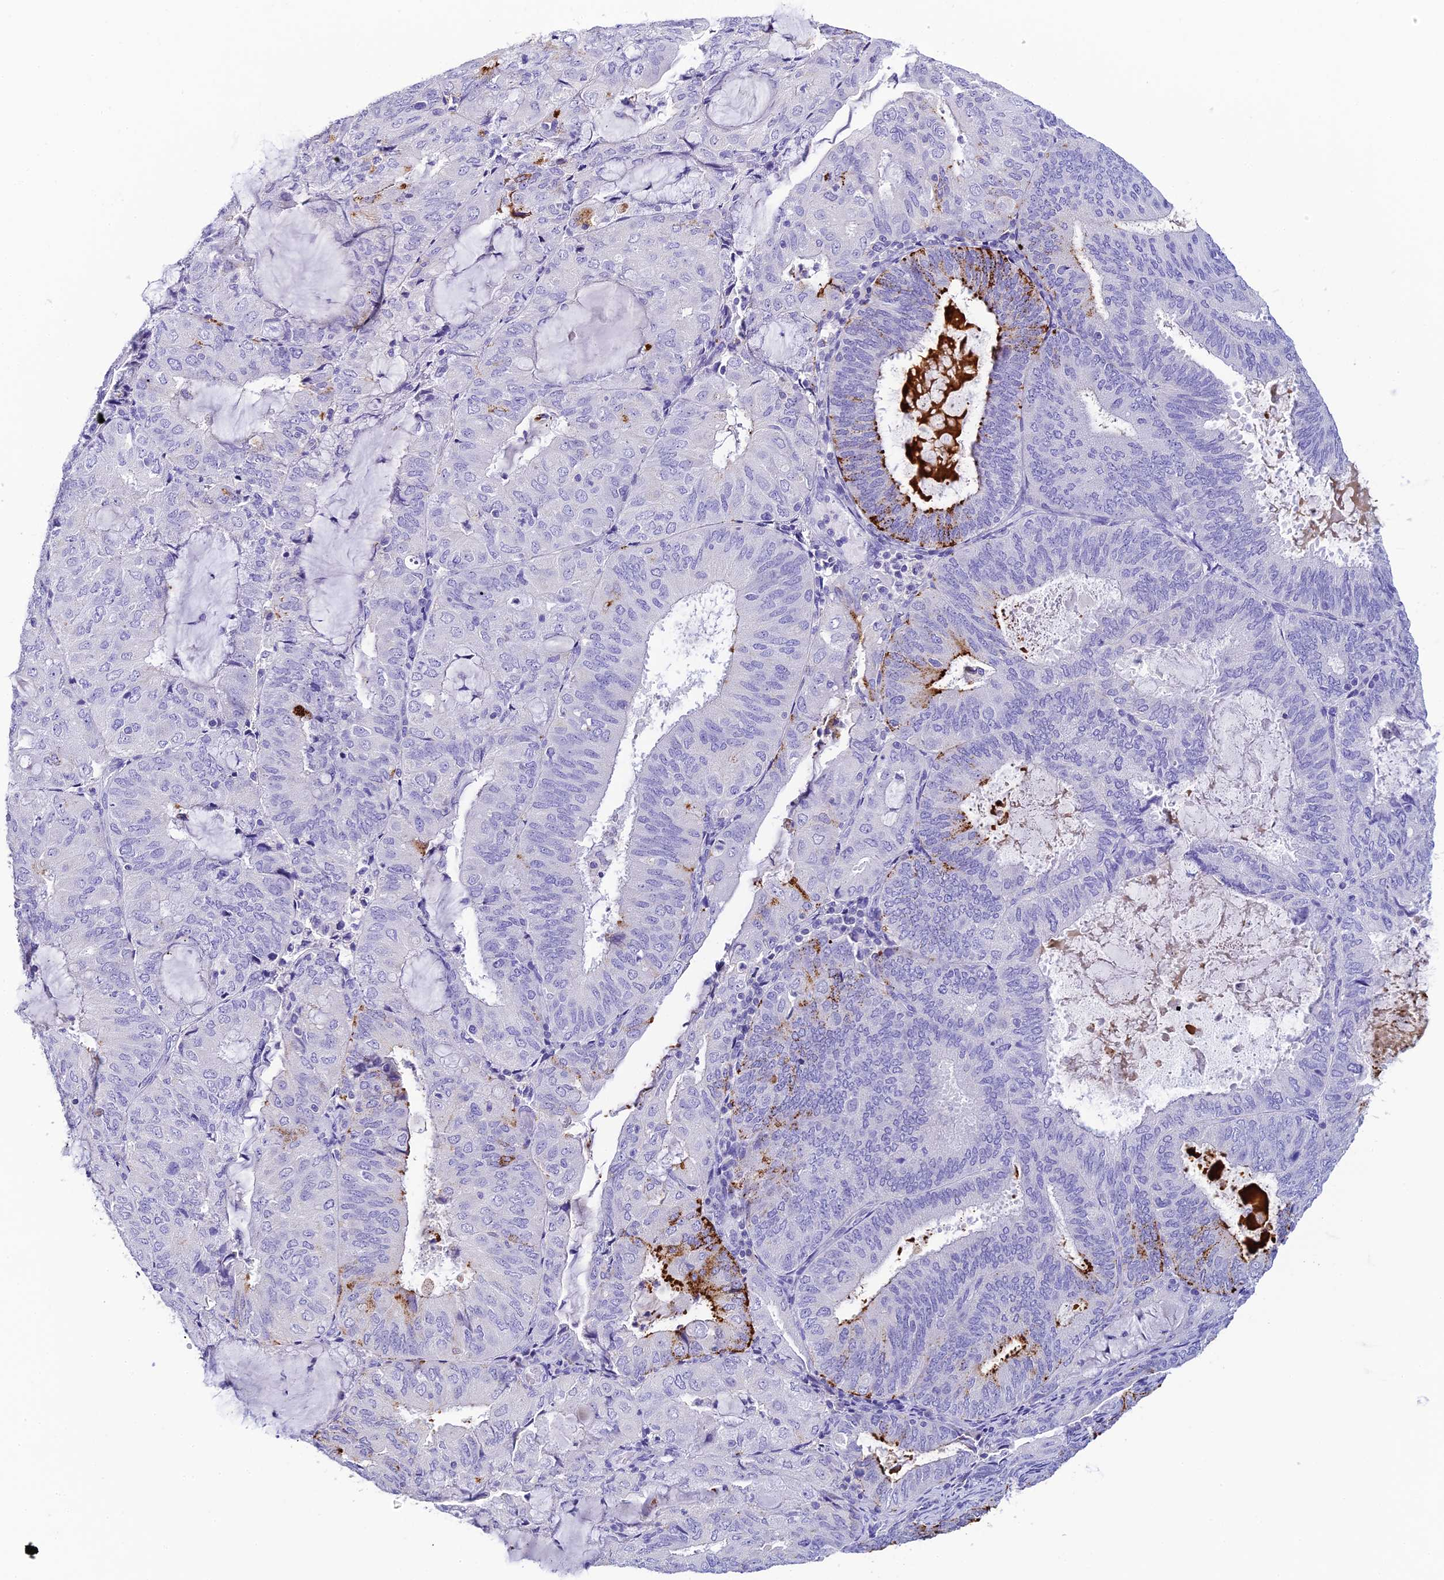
{"staining": {"intensity": "strong", "quantity": "<25%", "location": "cytoplasmic/membranous"}, "tissue": "endometrial cancer", "cell_type": "Tumor cells", "image_type": "cancer", "snomed": [{"axis": "morphology", "description": "Adenocarcinoma, NOS"}, {"axis": "topography", "description": "Endometrium"}], "caption": "The image reveals staining of endometrial cancer, revealing strong cytoplasmic/membranous protein expression (brown color) within tumor cells.", "gene": "C12orf29", "patient": {"sex": "female", "age": 81}}